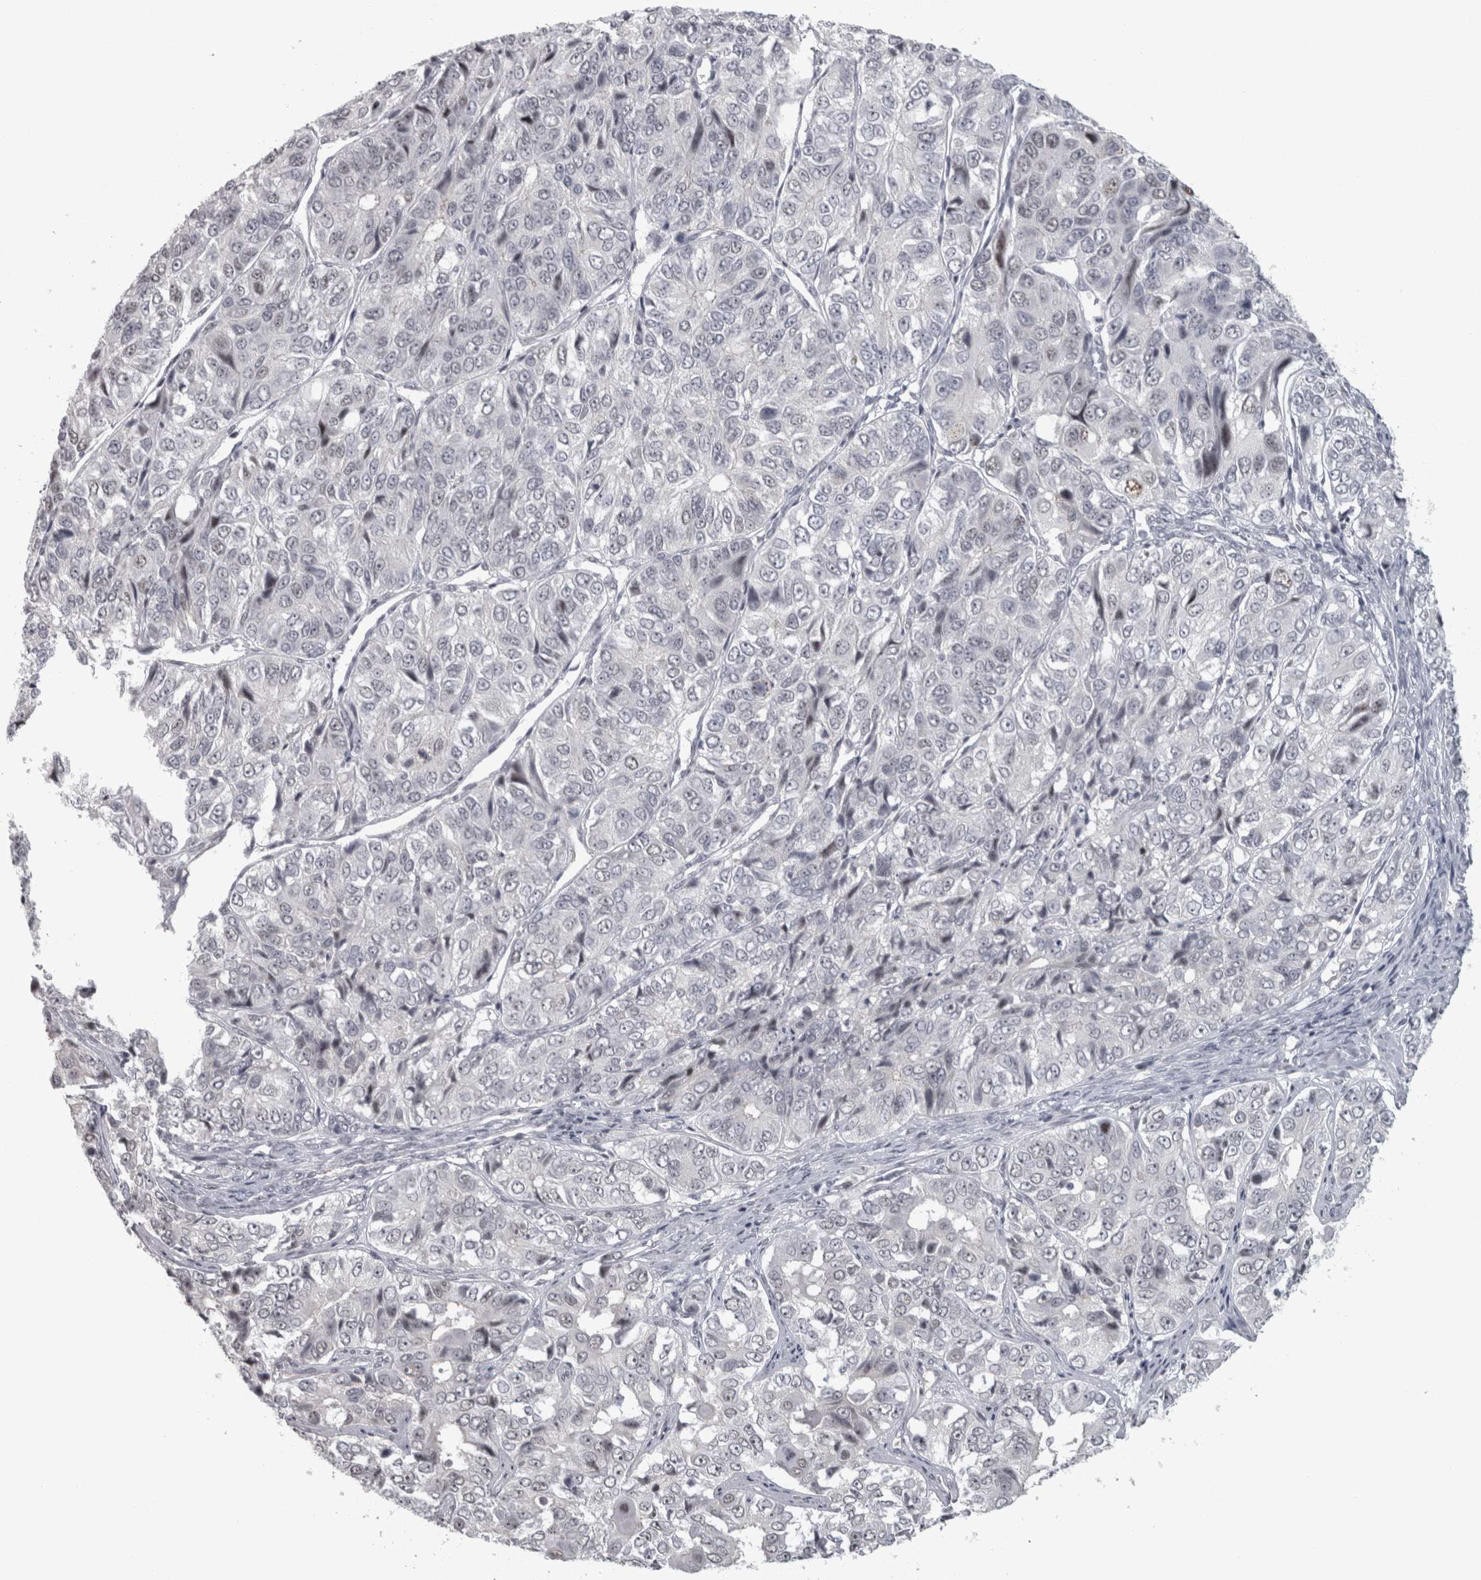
{"staining": {"intensity": "negative", "quantity": "none", "location": "none"}, "tissue": "ovarian cancer", "cell_type": "Tumor cells", "image_type": "cancer", "snomed": [{"axis": "morphology", "description": "Carcinoma, endometroid"}, {"axis": "topography", "description": "Ovary"}], "caption": "DAB immunohistochemical staining of ovarian cancer (endometroid carcinoma) exhibits no significant positivity in tumor cells.", "gene": "PPP1R12B", "patient": {"sex": "female", "age": 51}}